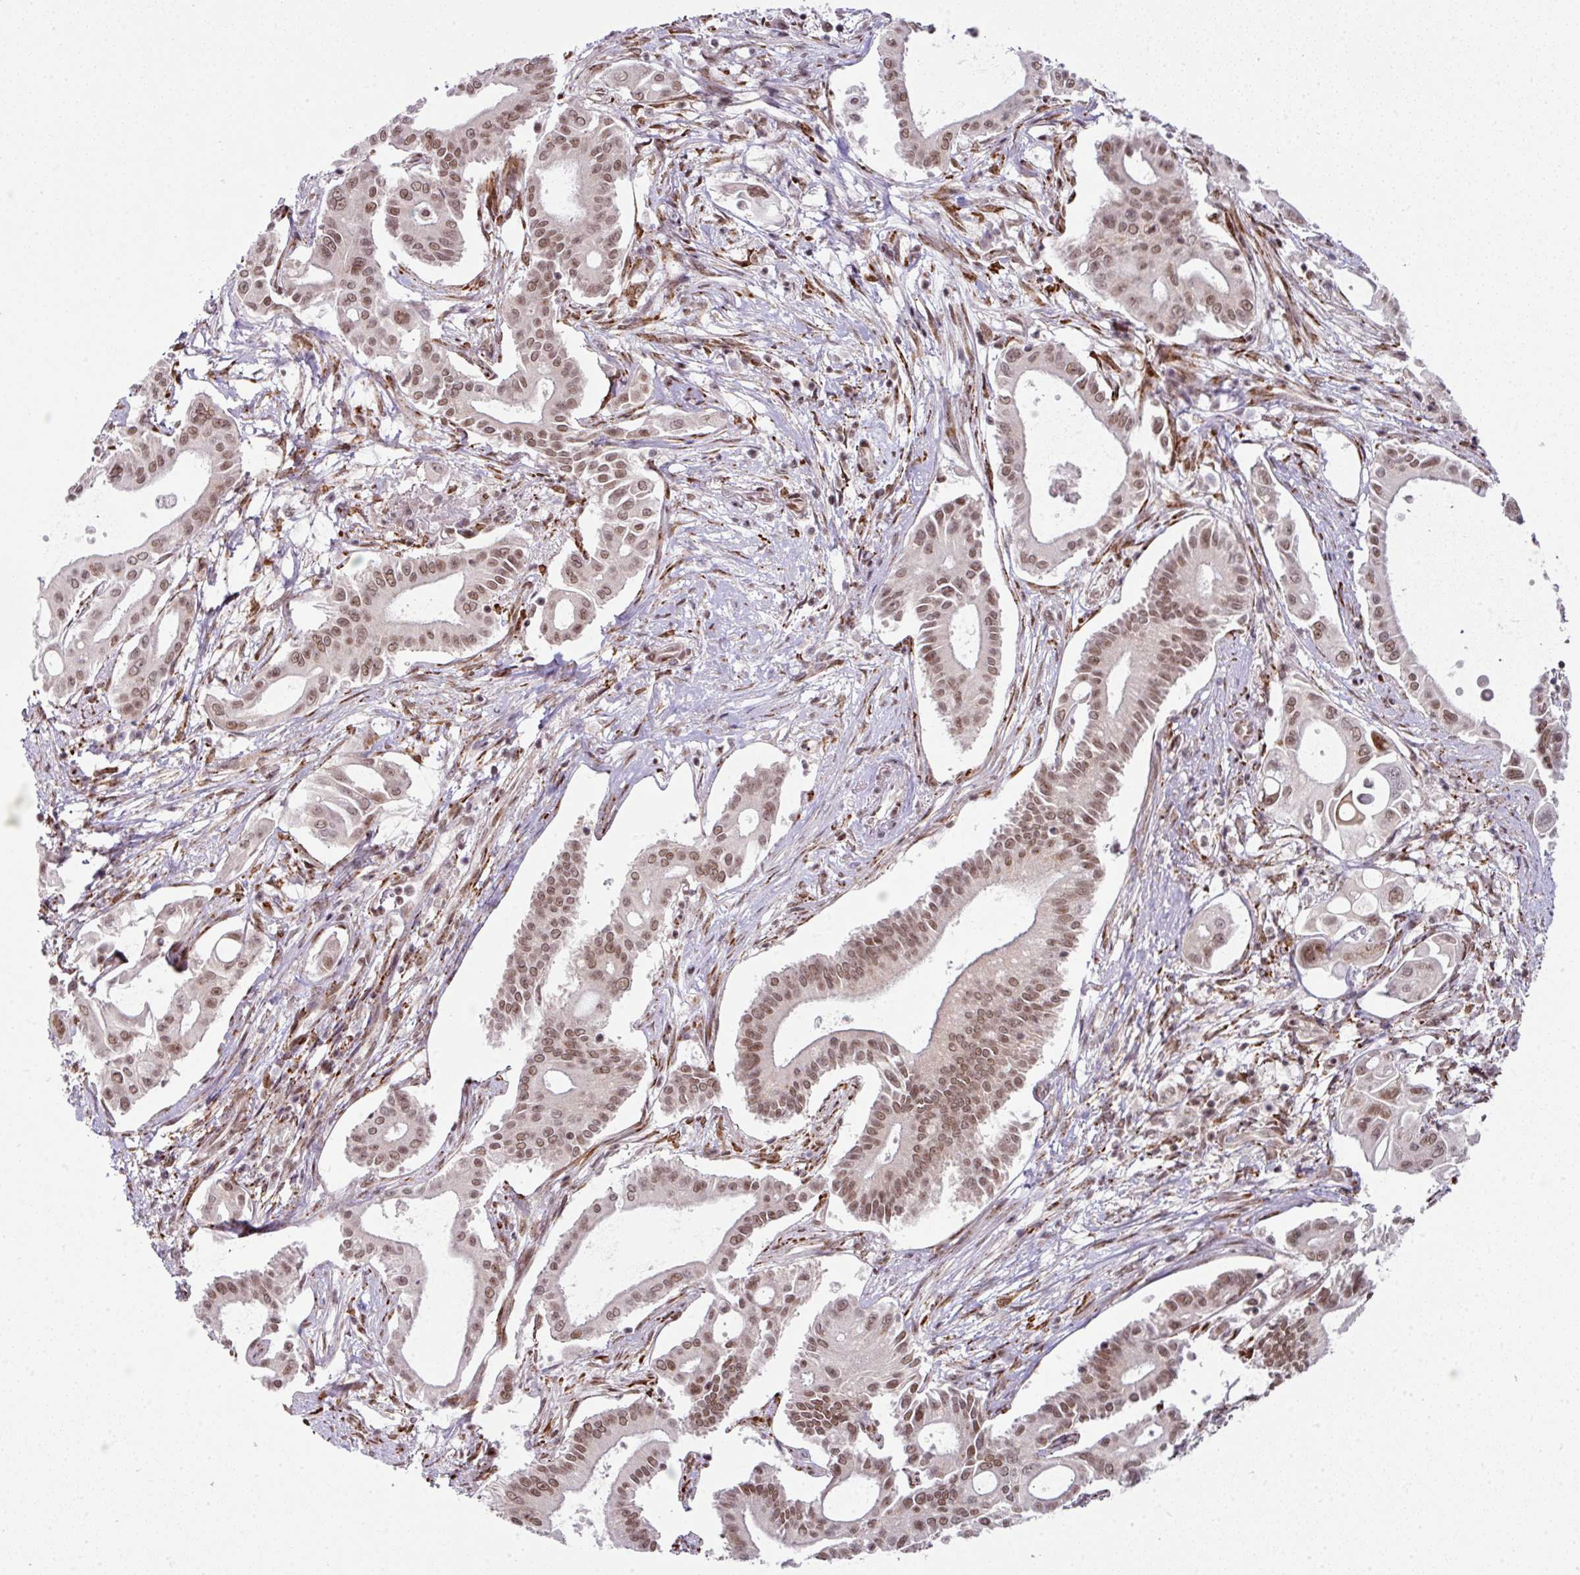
{"staining": {"intensity": "moderate", "quantity": ">75%", "location": "nuclear"}, "tissue": "pancreatic cancer", "cell_type": "Tumor cells", "image_type": "cancer", "snomed": [{"axis": "morphology", "description": "Adenocarcinoma, NOS"}, {"axis": "topography", "description": "Pancreas"}], "caption": "A brown stain highlights moderate nuclear positivity of a protein in pancreatic cancer (adenocarcinoma) tumor cells.", "gene": "NFYA", "patient": {"sex": "female", "age": 68}}